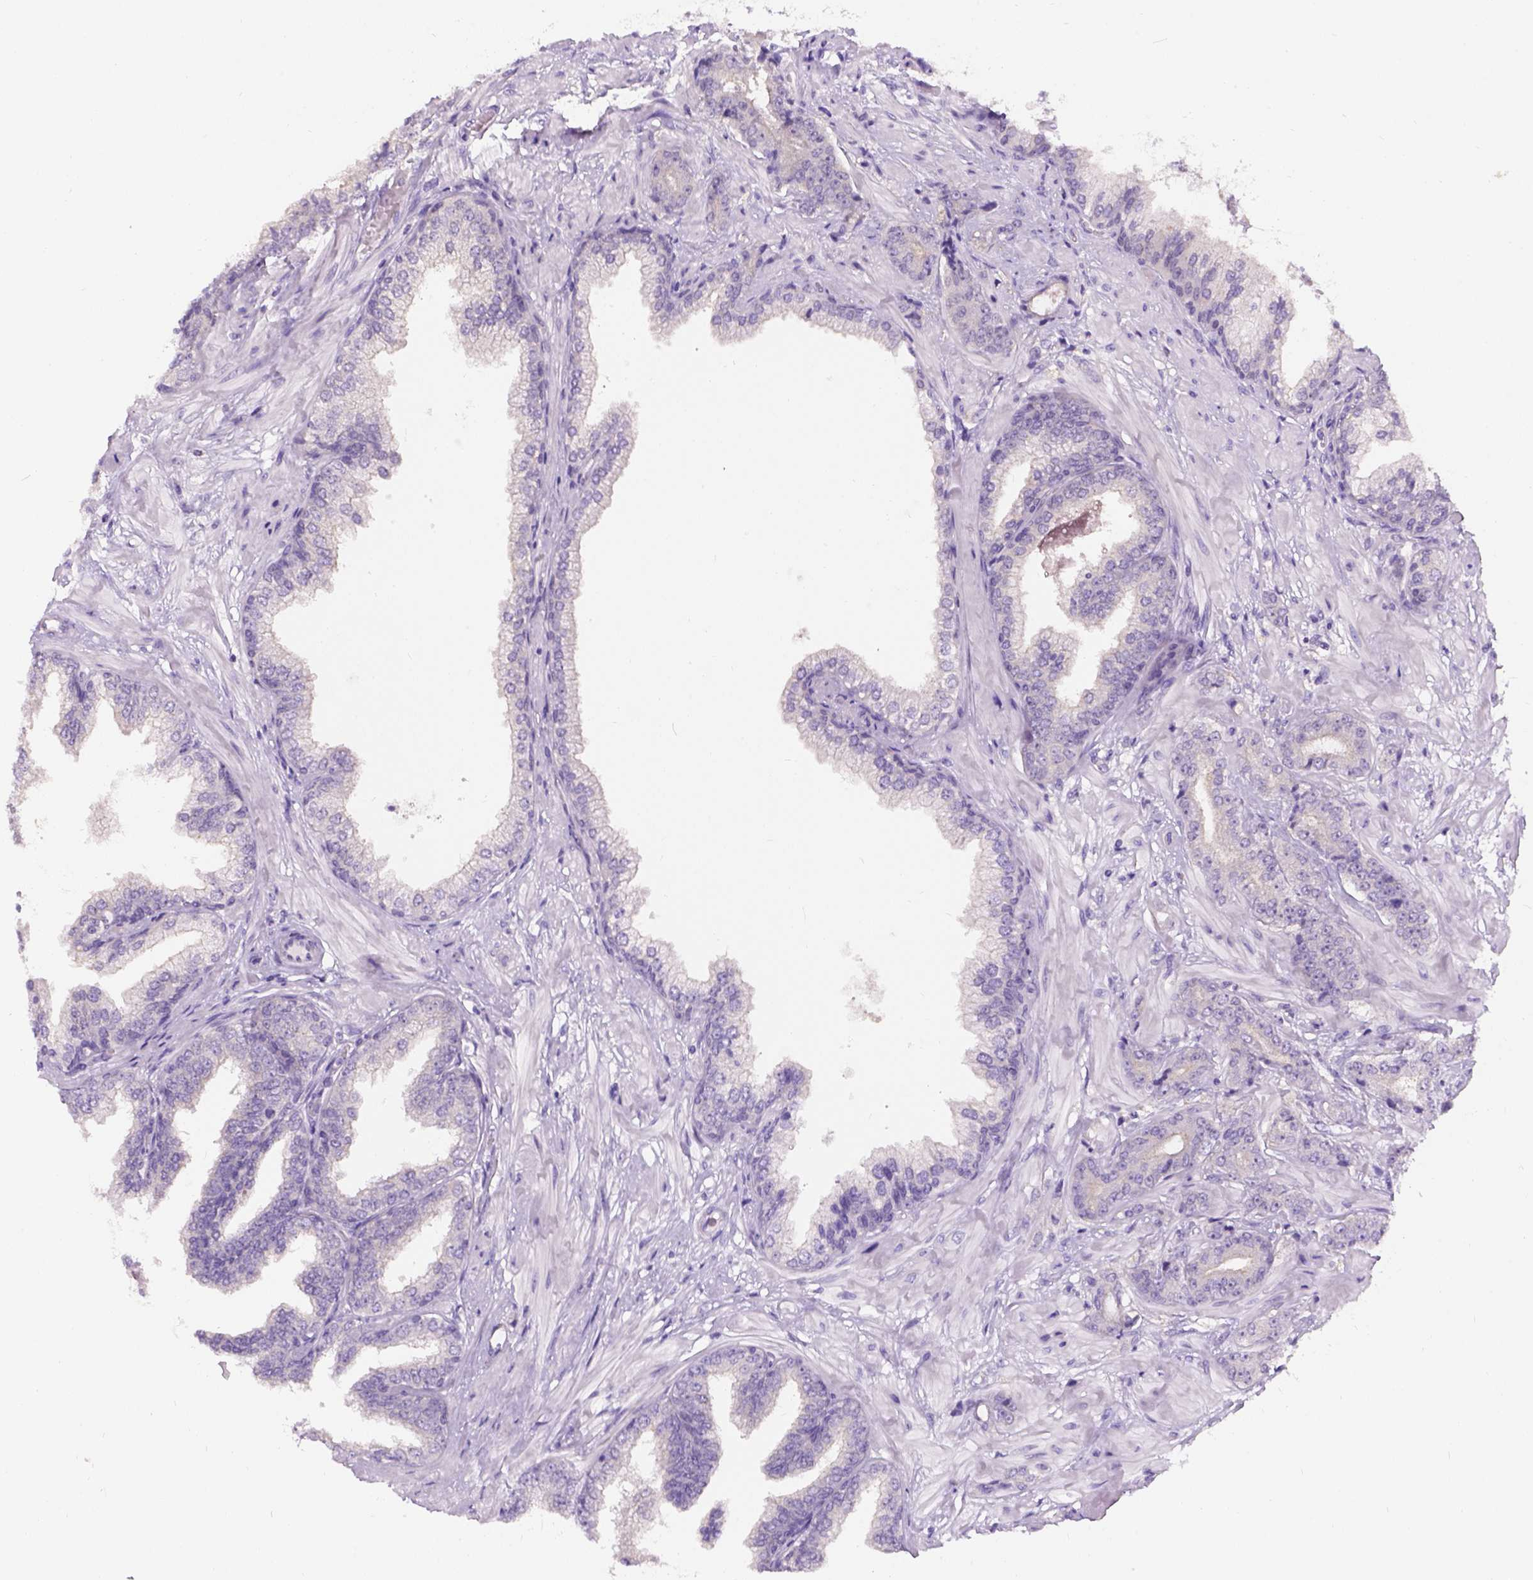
{"staining": {"intensity": "negative", "quantity": "none", "location": "none"}, "tissue": "prostate cancer", "cell_type": "Tumor cells", "image_type": "cancer", "snomed": [{"axis": "morphology", "description": "Adenocarcinoma, Low grade"}, {"axis": "topography", "description": "Prostate"}], "caption": "DAB immunohistochemical staining of prostate low-grade adenocarcinoma reveals no significant positivity in tumor cells. (DAB (3,3'-diaminobenzidine) IHC visualized using brightfield microscopy, high magnification).", "gene": "C20orf144", "patient": {"sex": "male", "age": 55}}